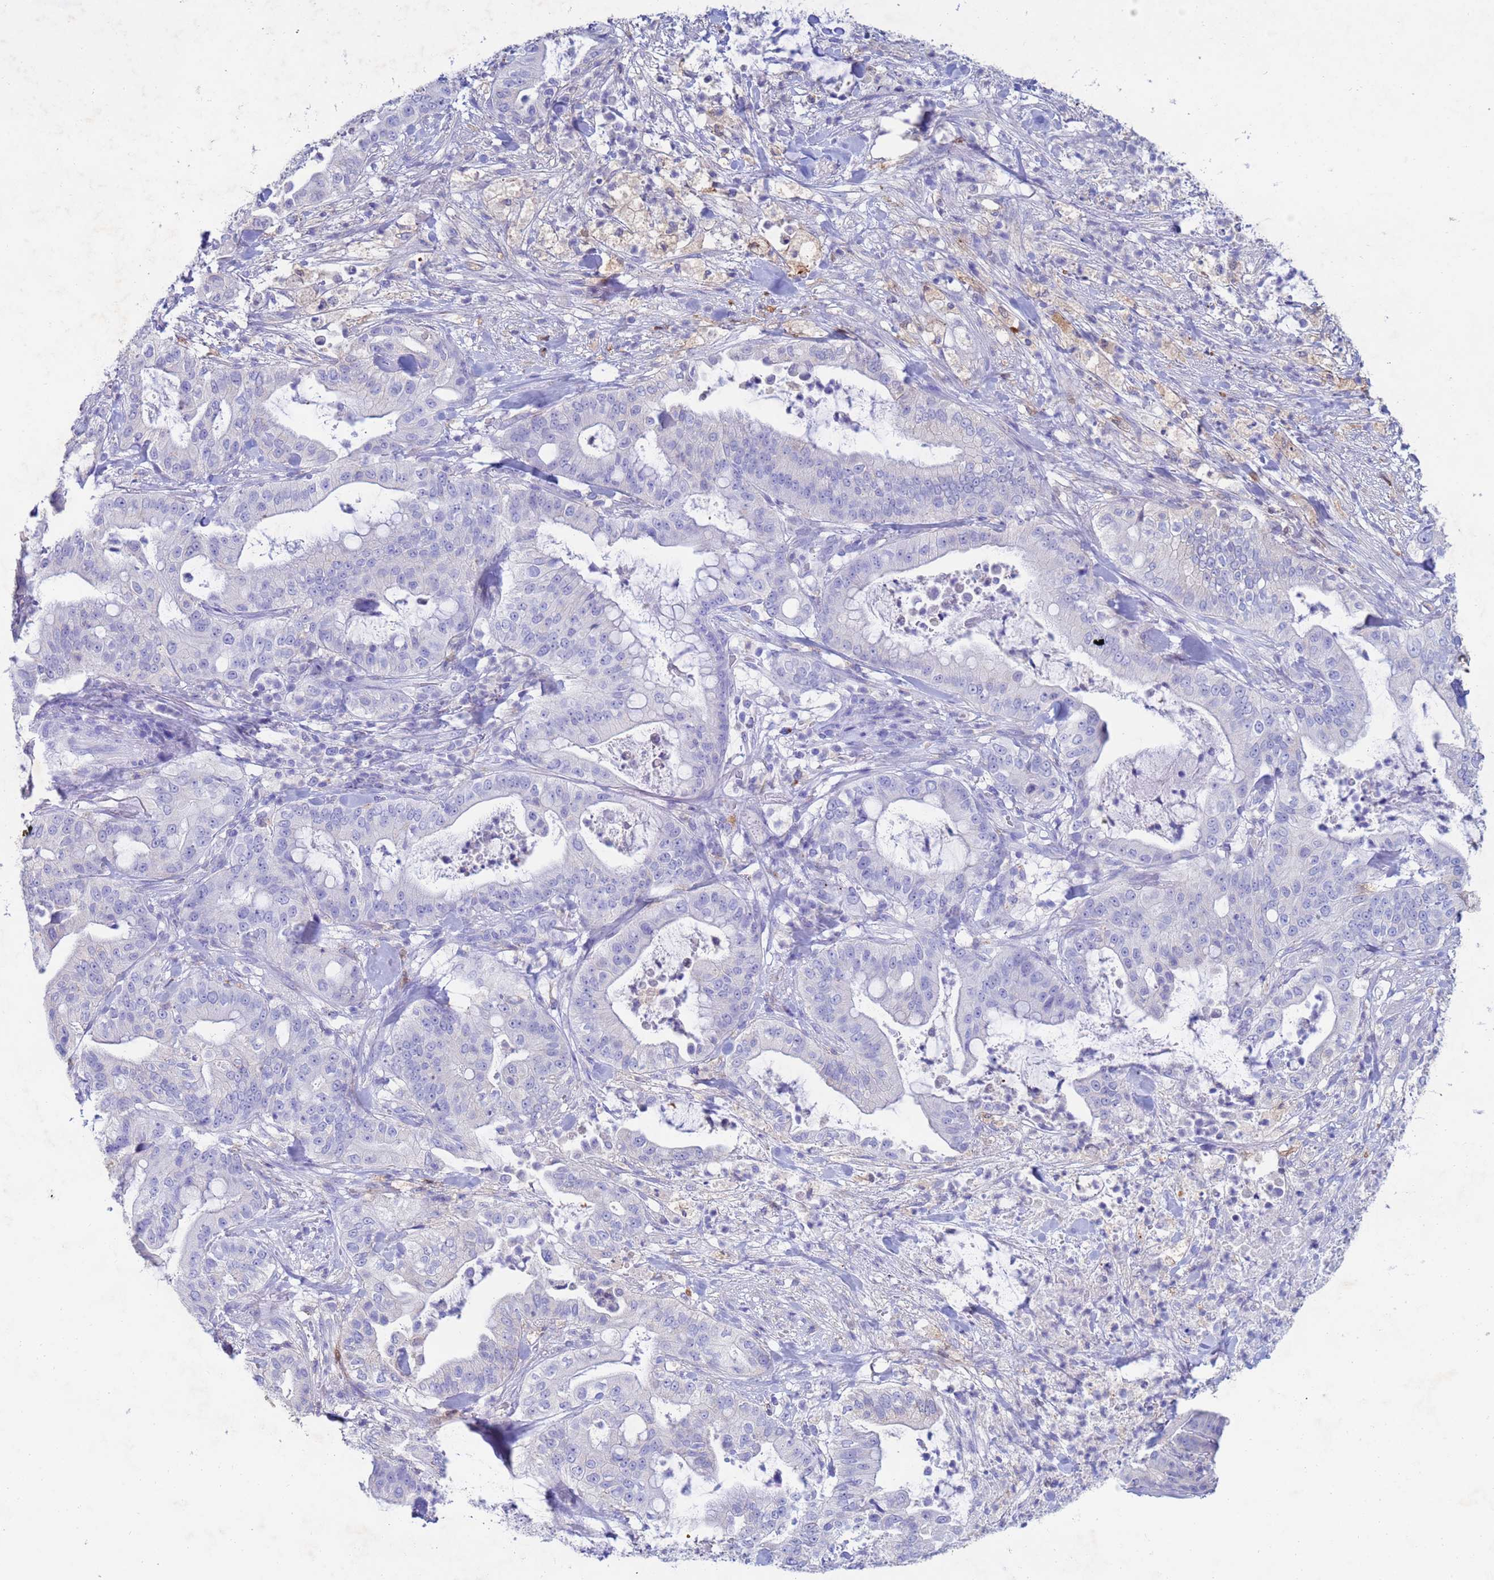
{"staining": {"intensity": "negative", "quantity": "none", "location": "none"}, "tissue": "pancreatic cancer", "cell_type": "Tumor cells", "image_type": "cancer", "snomed": [{"axis": "morphology", "description": "Adenocarcinoma, NOS"}, {"axis": "topography", "description": "Pancreas"}], "caption": "High magnification brightfield microscopy of adenocarcinoma (pancreatic) stained with DAB (3,3'-diaminobenzidine) (brown) and counterstained with hematoxylin (blue): tumor cells show no significant expression.", "gene": "CSTB", "patient": {"sex": "male", "age": 71}}